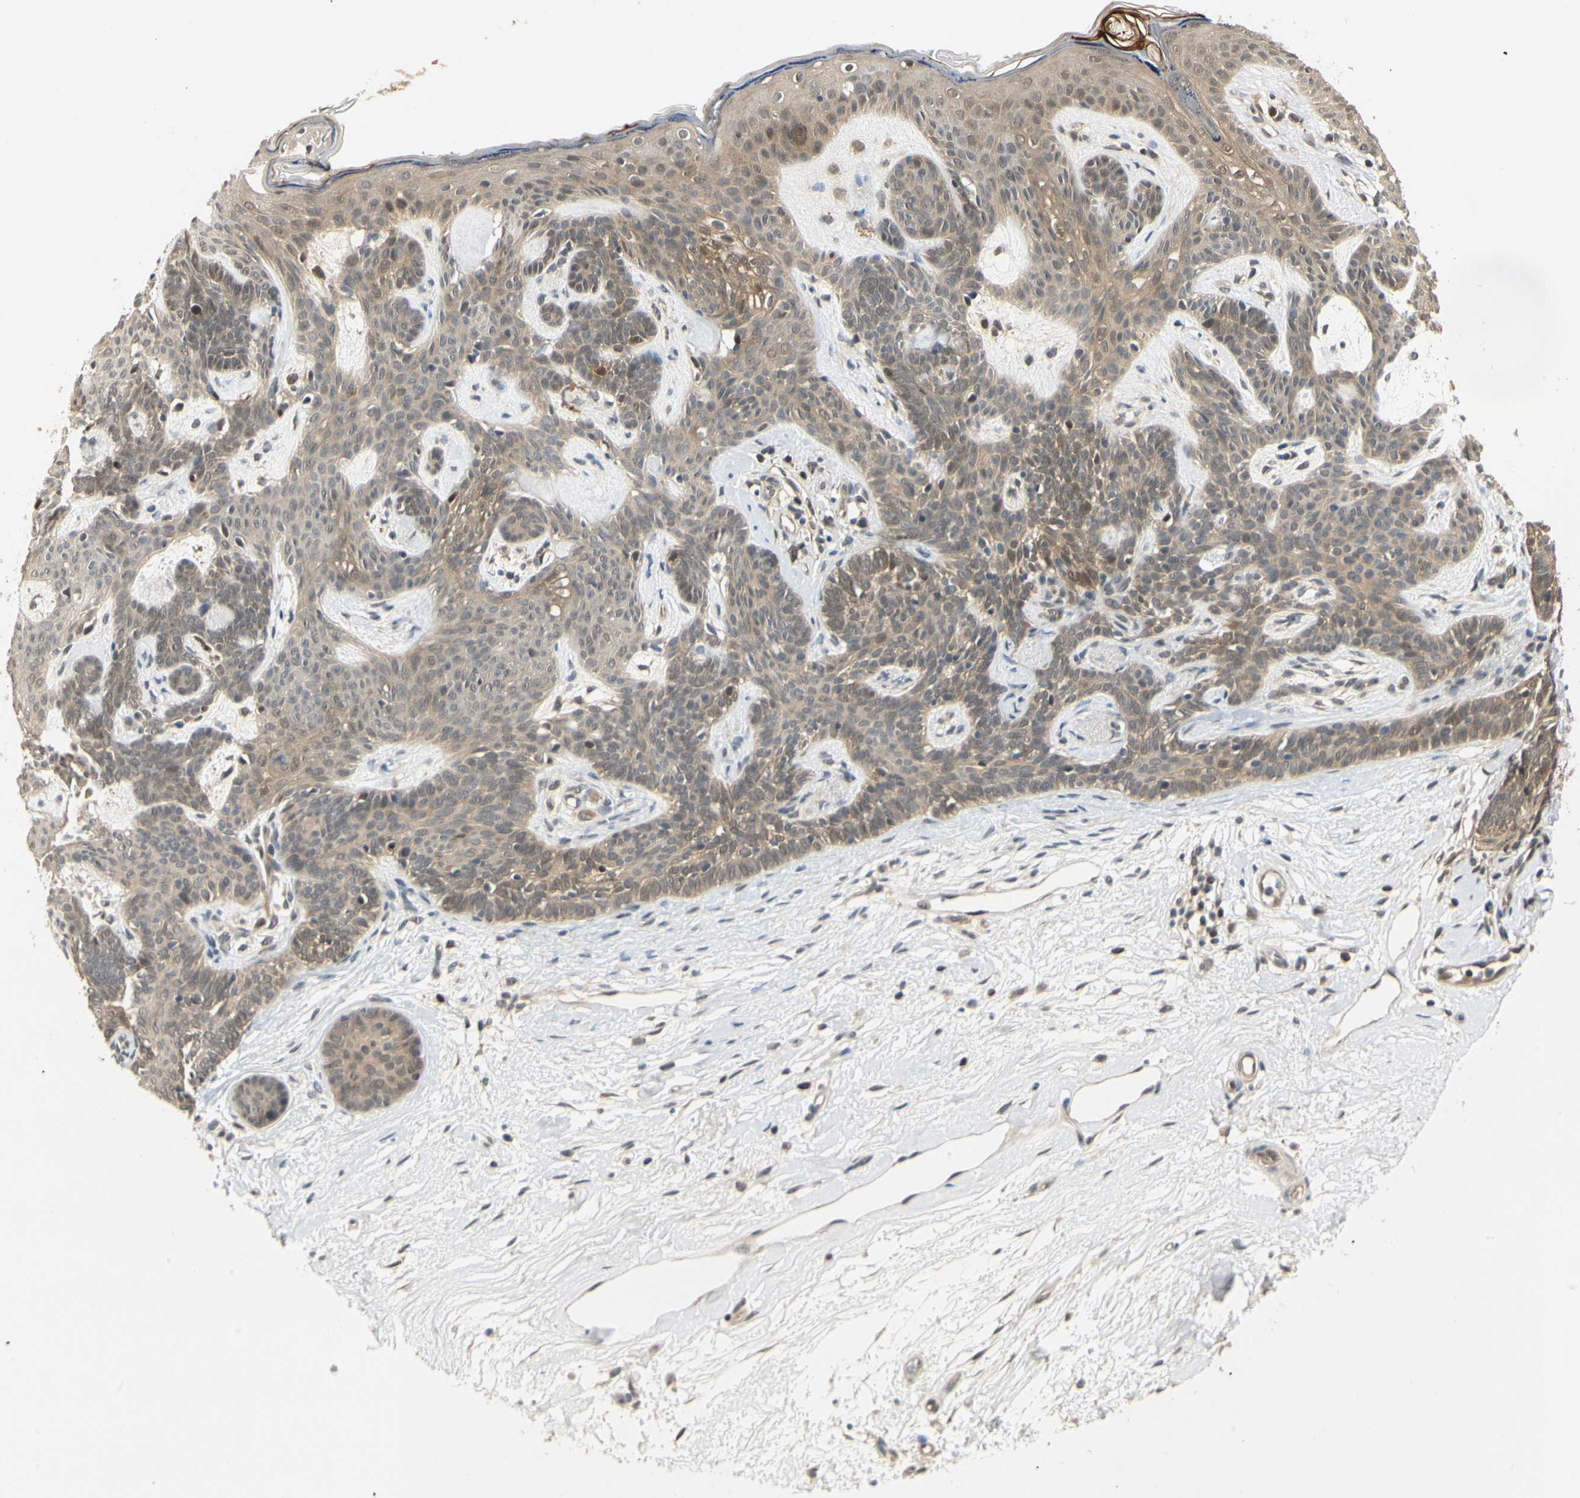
{"staining": {"intensity": "weak", "quantity": ">75%", "location": "cytoplasmic/membranous,nuclear"}, "tissue": "skin cancer", "cell_type": "Tumor cells", "image_type": "cancer", "snomed": [{"axis": "morphology", "description": "Developmental malformation"}, {"axis": "morphology", "description": "Basal cell carcinoma"}, {"axis": "topography", "description": "Skin"}], "caption": "DAB (3,3'-diaminobenzidine) immunohistochemical staining of skin cancer exhibits weak cytoplasmic/membranous and nuclear protein expression in approximately >75% of tumor cells. Using DAB (3,3'-diaminobenzidine) (brown) and hematoxylin (blue) stains, captured at high magnification using brightfield microscopy.", "gene": "UBE2Z", "patient": {"sex": "female", "age": 62}}